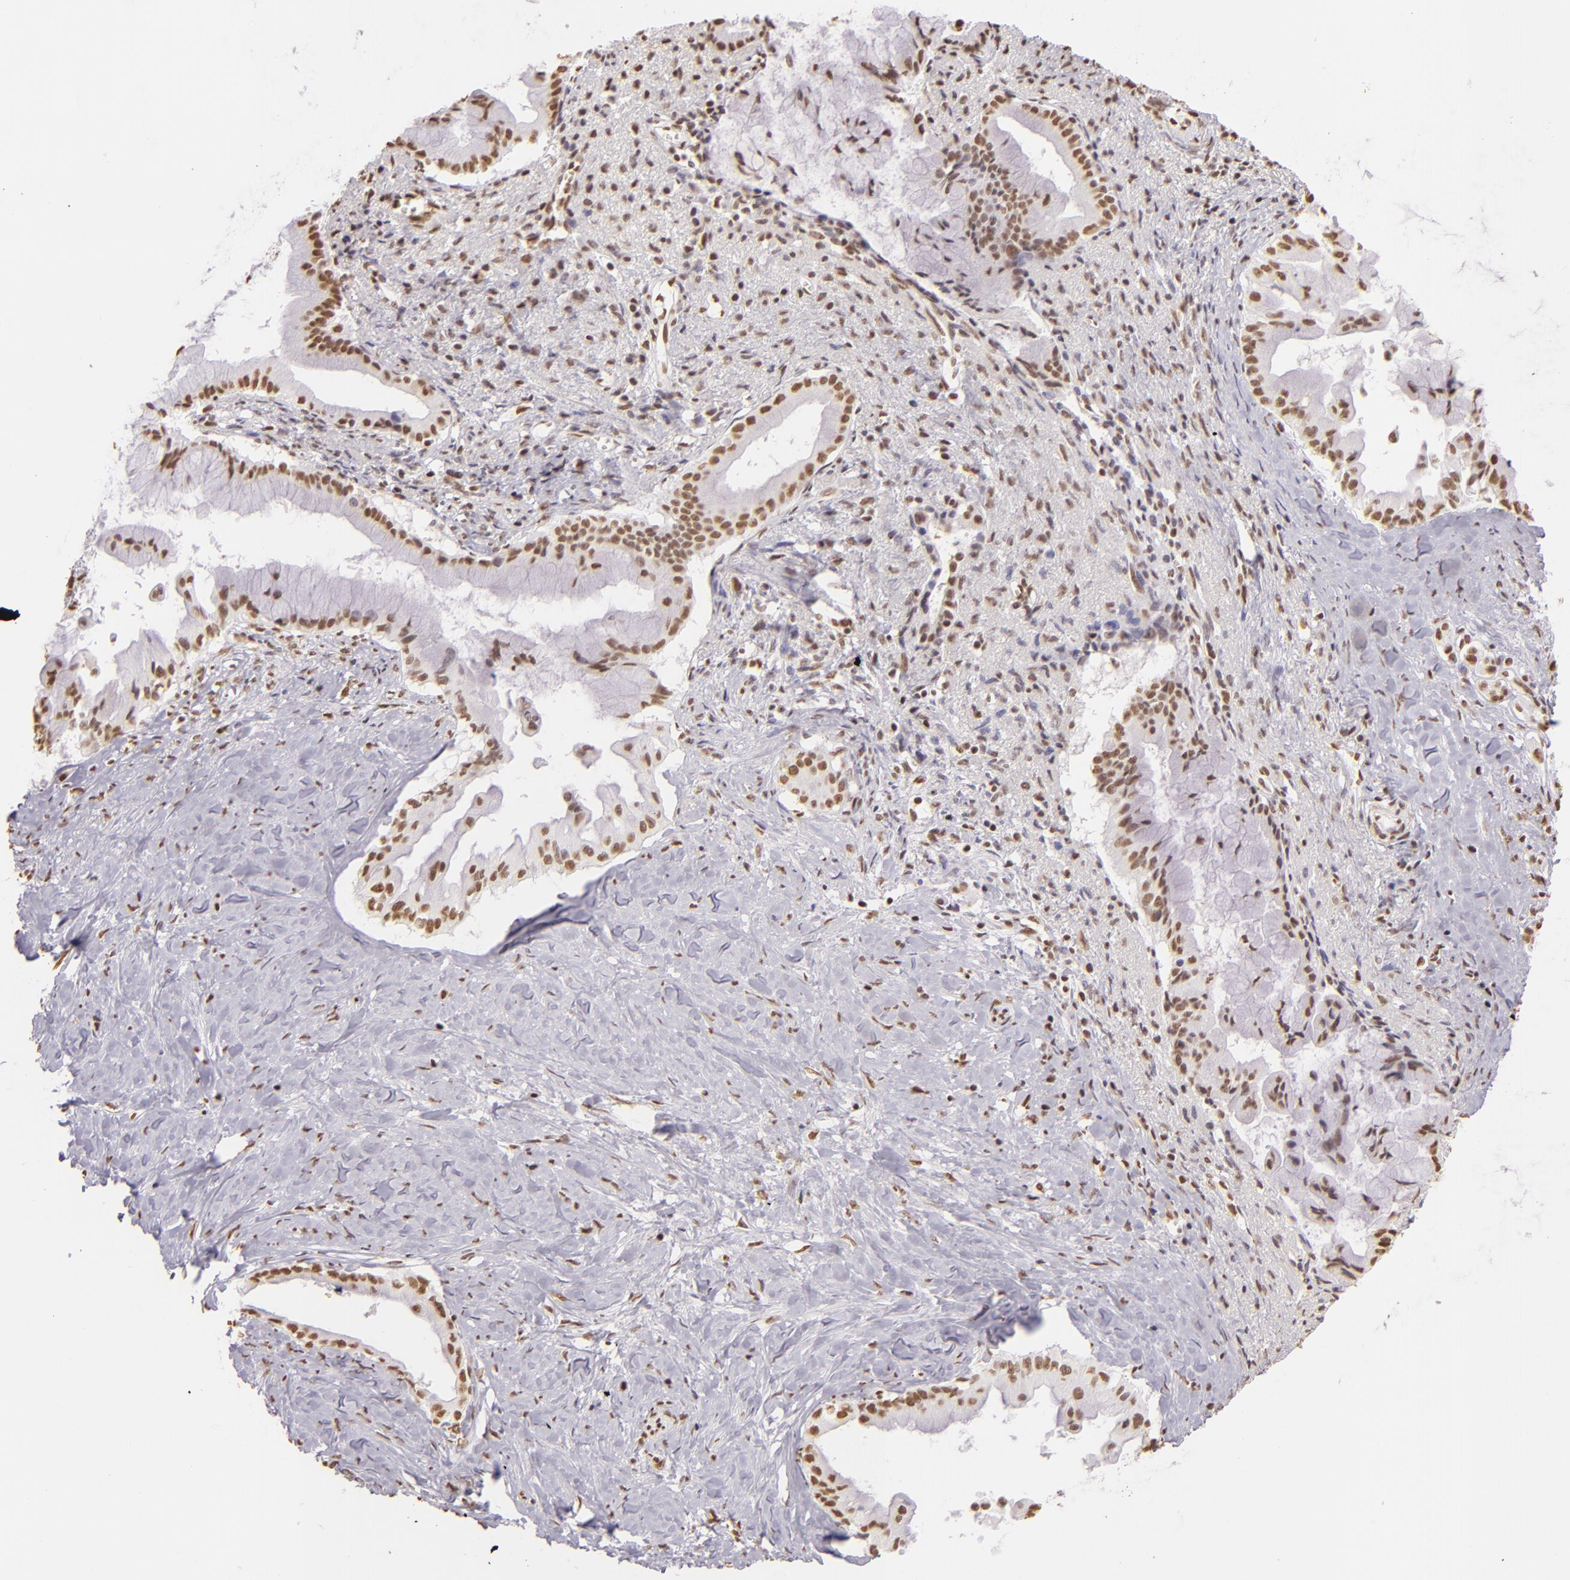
{"staining": {"intensity": "weak", "quantity": ">75%", "location": "nuclear"}, "tissue": "pancreatic cancer", "cell_type": "Tumor cells", "image_type": "cancer", "snomed": [{"axis": "morphology", "description": "Adenocarcinoma, NOS"}, {"axis": "topography", "description": "Pancreas"}], "caption": "DAB immunohistochemical staining of human adenocarcinoma (pancreatic) exhibits weak nuclear protein expression in about >75% of tumor cells. (brown staining indicates protein expression, while blue staining denotes nuclei).", "gene": "PAPOLA", "patient": {"sex": "male", "age": 59}}